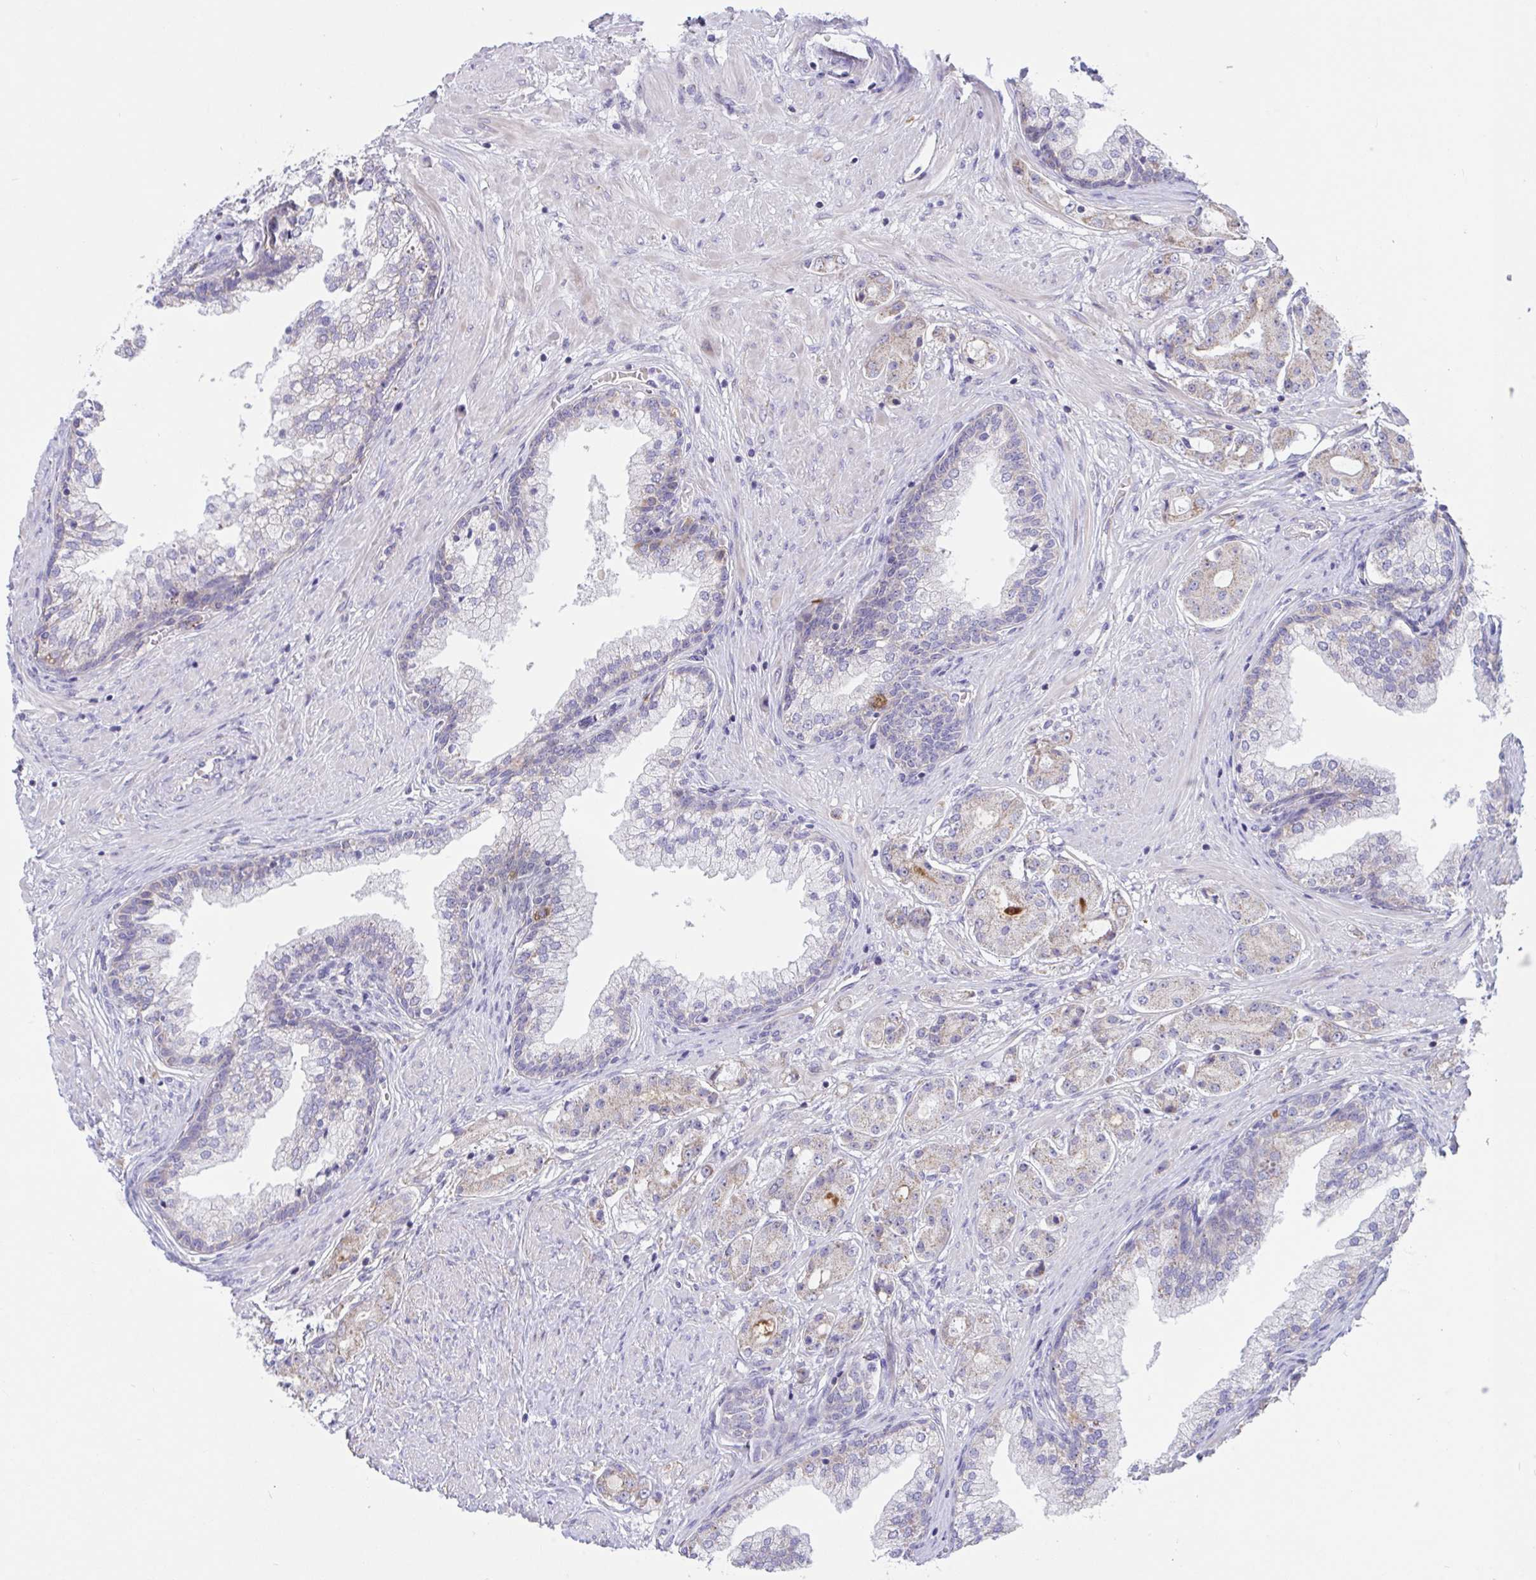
{"staining": {"intensity": "negative", "quantity": "none", "location": "none"}, "tissue": "prostate cancer", "cell_type": "Tumor cells", "image_type": "cancer", "snomed": [{"axis": "morphology", "description": "Adenocarcinoma, High grade"}, {"axis": "topography", "description": "Prostate"}], "caption": "IHC image of prostate high-grade adenocarcinoma stained for a protein (brown), which demonstrates no positivity in tumor cells.", "gene": "IL37", "patient": {"sex": "male", "age": 67}}